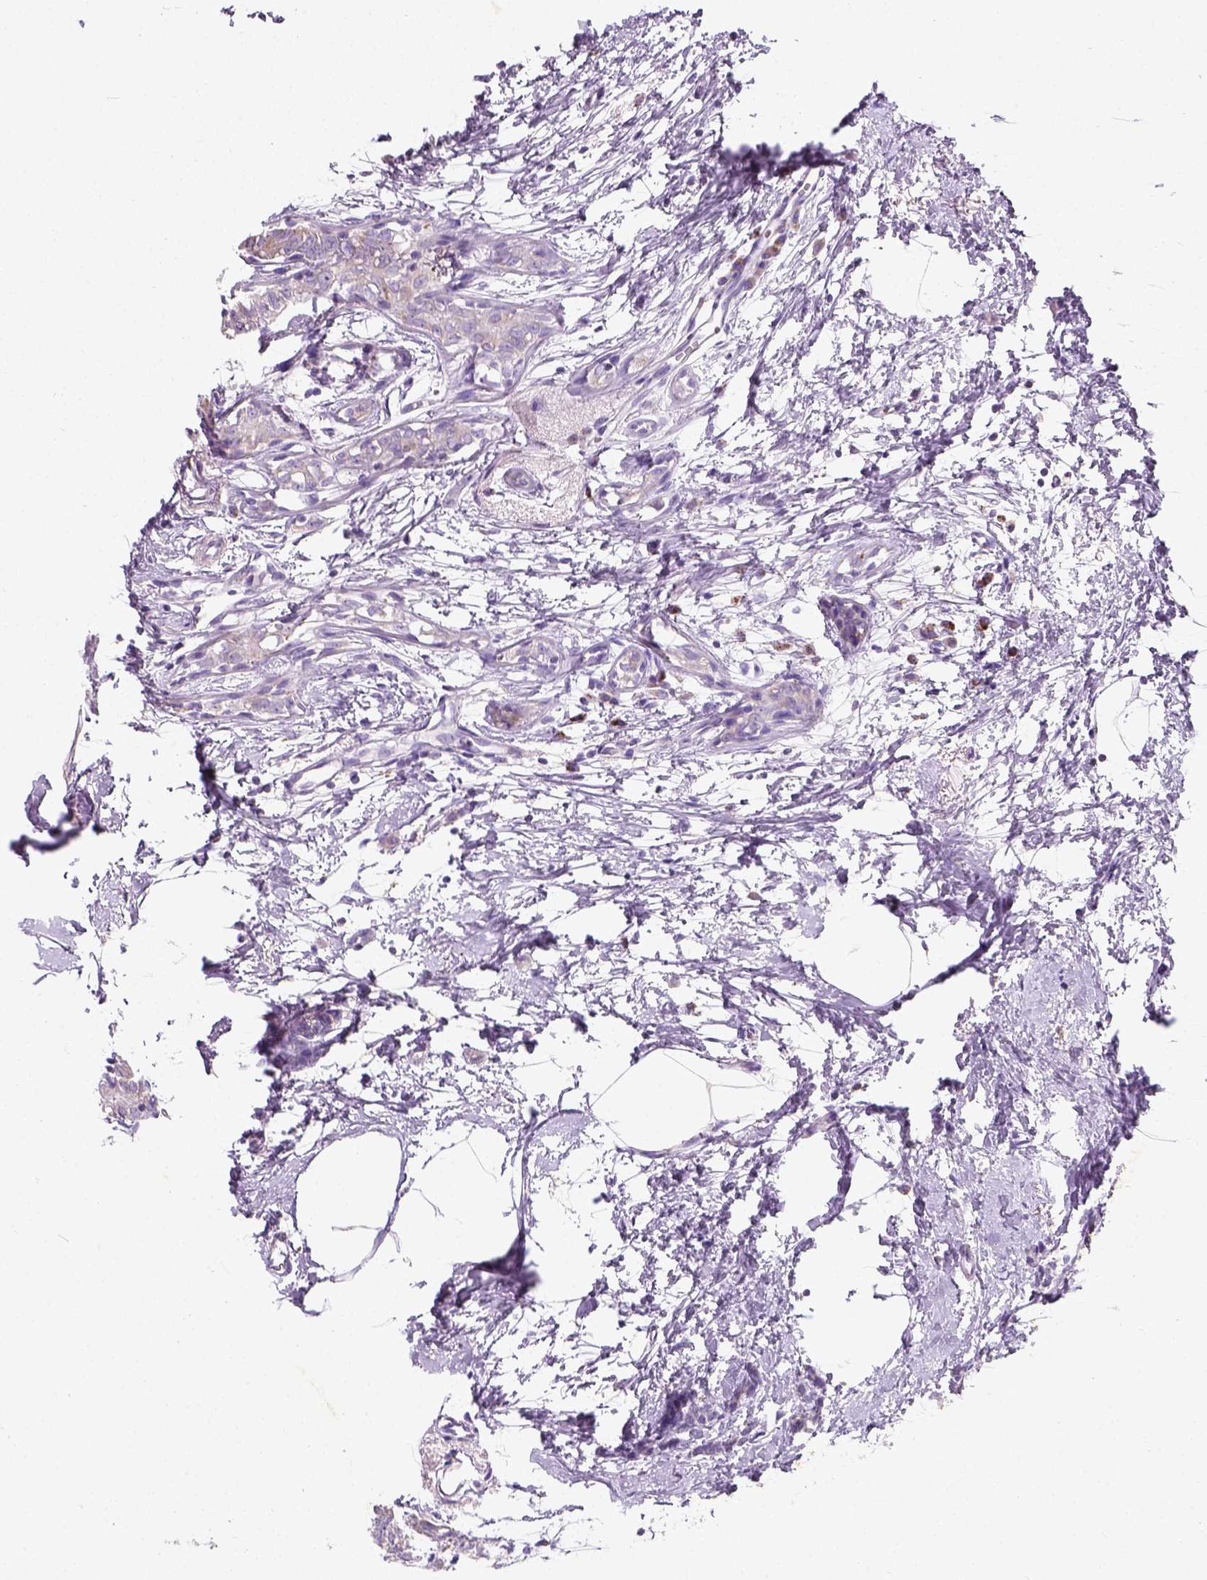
{"staining": {"intensity": "negative", "quantity": "none", "location": "none"}, "tissue": "breast cancer", "cell_type": "Tumor cells", "image_type": "cancer", "snomed": [{"axis": "morphology", "description": "Duct carcinoma"}, {"axis": "topography", "description": "Breast"}], "caption": "Breast cancer stained for a protein using IHC shows no positivity tumor cells.", "gene": "CHODL", "patient": {"sex": "female", "age": 40}}